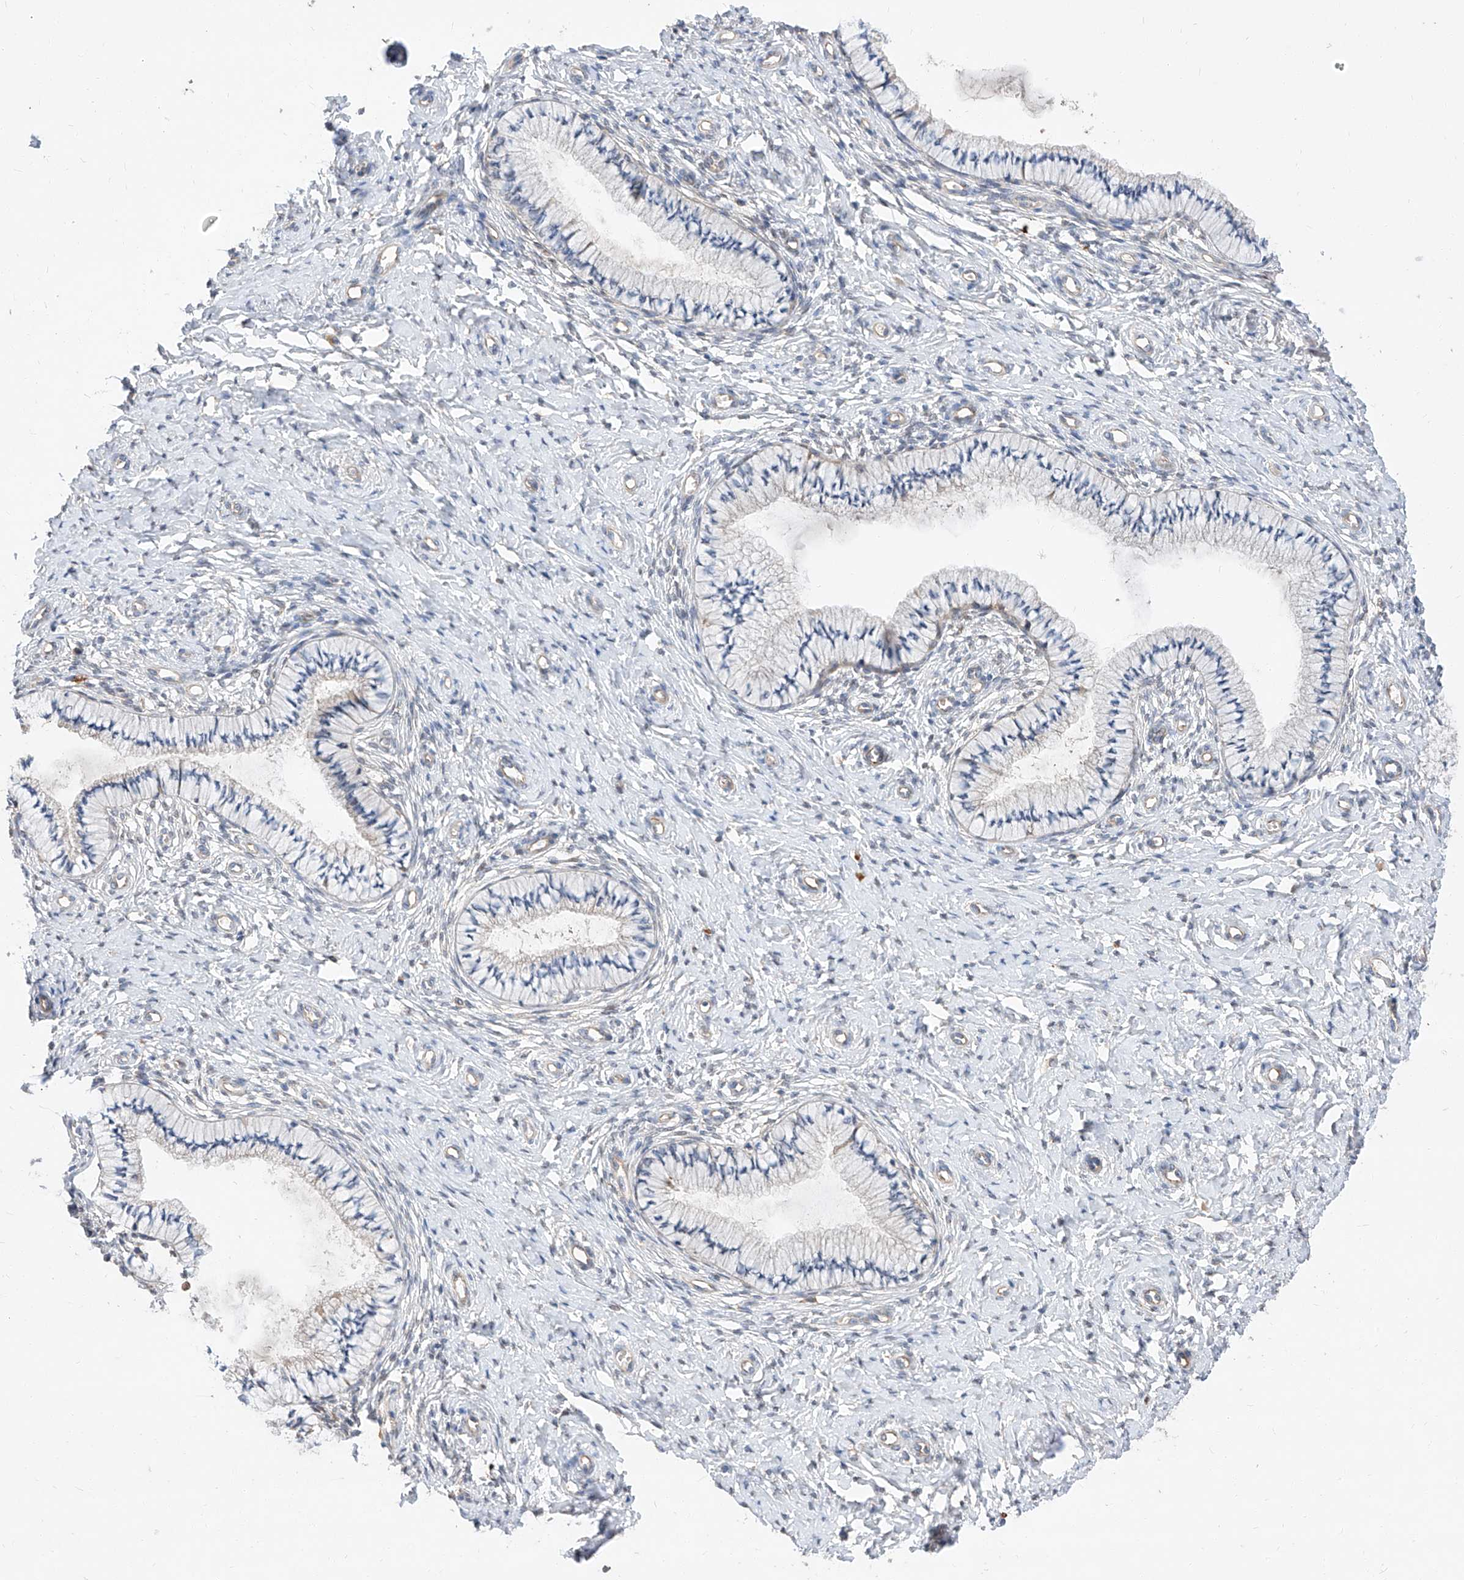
{"staining": {"intensity": "moderate", "quantity": "<25%", "location": "cytoplasmic/membranous"}, "tissue": "cervix", "cell_type": "Glandular cells", "image_type": "normal", "snomed": [{"axis": "morphology", "description": "Normal tissue, NOS"}, {"axis": "topography", "description": "Cervix"}], "caption": "Moderate cytoplasmic/membranous protein staining is seen in about <25% of glandular cells in cervix.", "gene": "DIRAS3", "patient": {"sex": "female", "age": 36}}